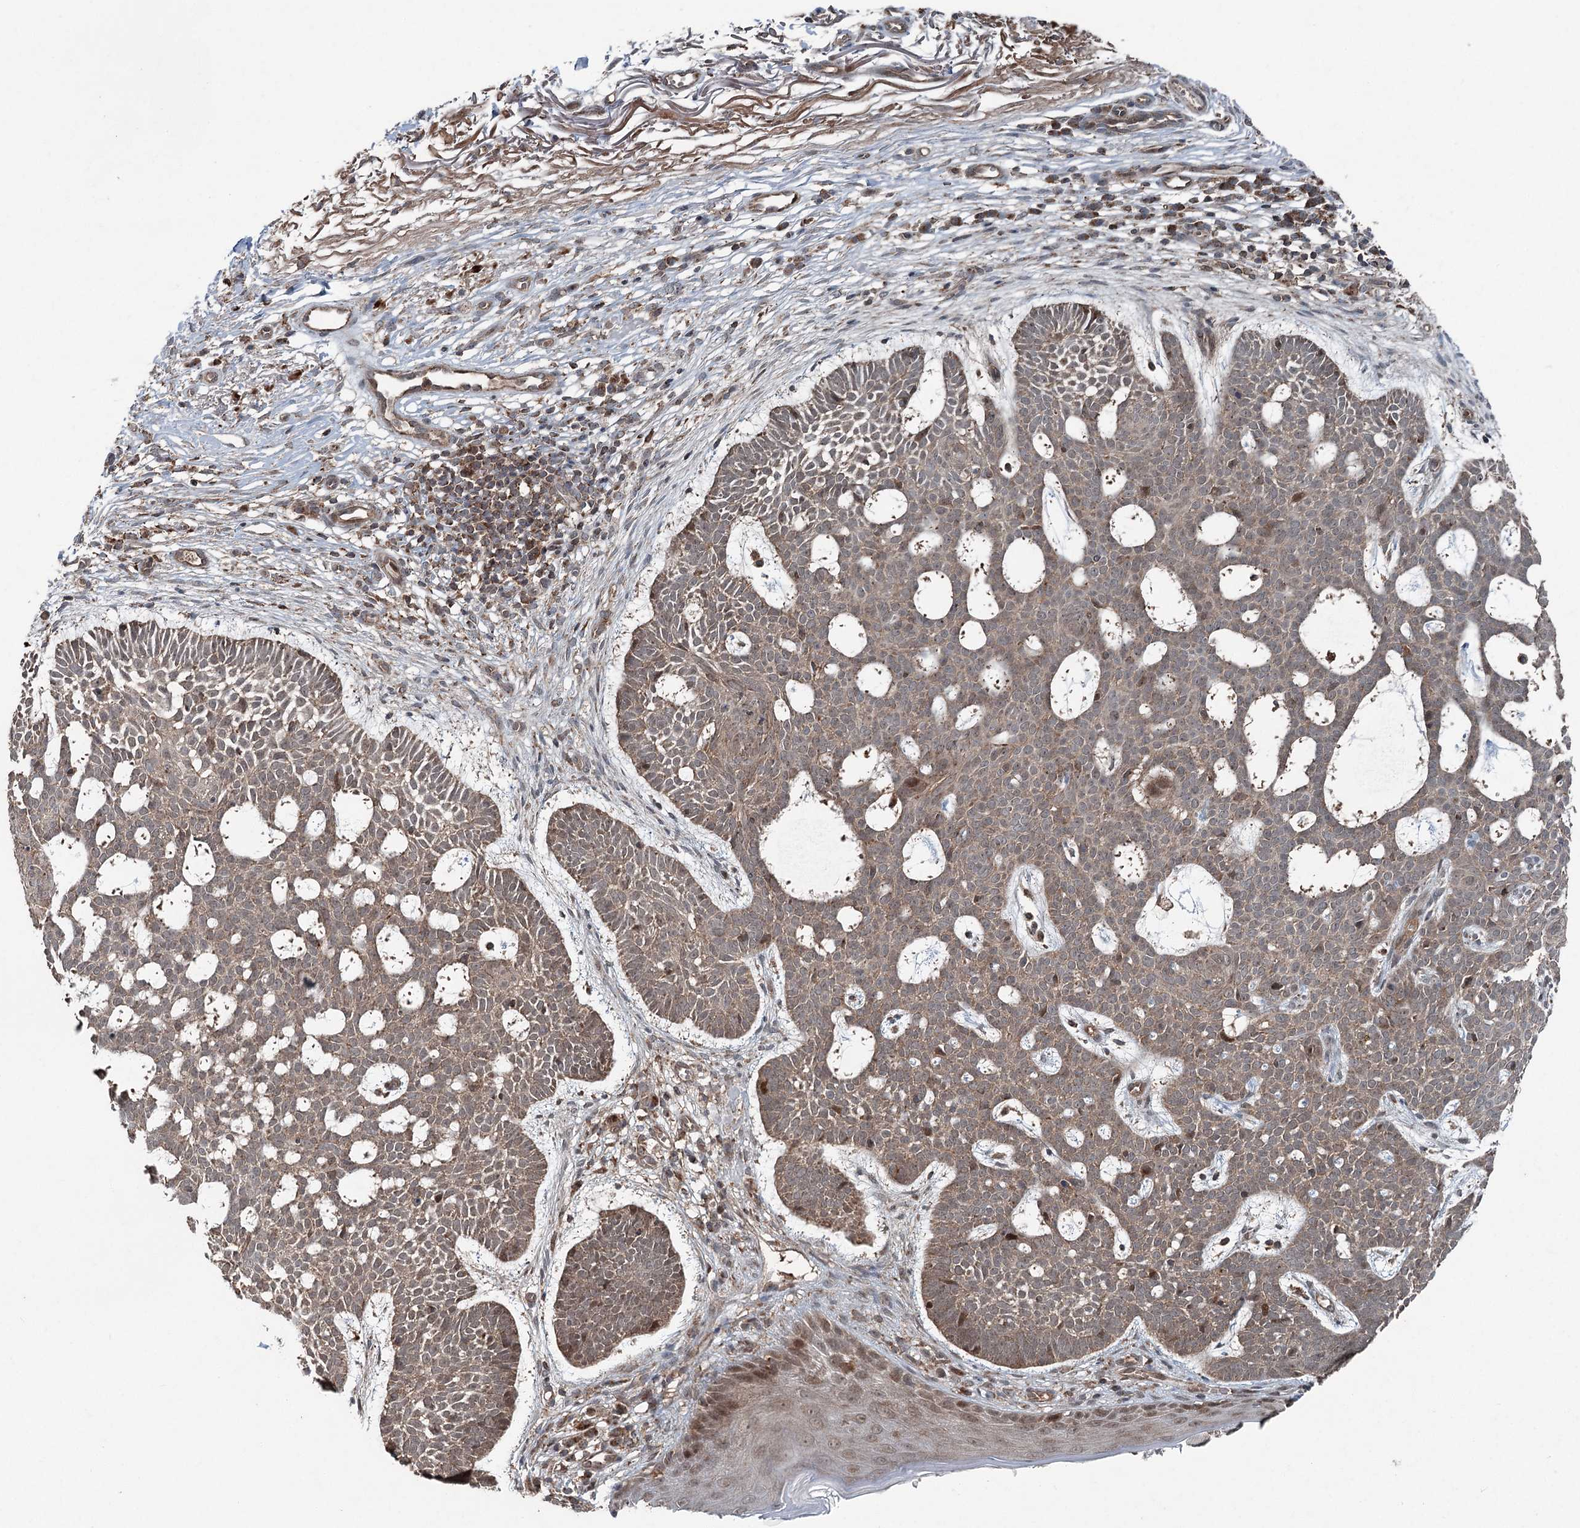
{"staining": {"intensity": "moderate", "quantity": ">75%", "location": "cytoplasmic/membranous"}, "tissue": "skin cancer", "cell_type": "Tumor cells", "image_type": "cancer", "snomed": [{"axis": "morphology", "description": "Basal cell carcinoma"}, {"axis": "topography", "description": "Skin"}], "caption": "Skin cancer (basal cell carcinoma) tissue displays moderate cytoplasmic/membranous positivity in approximately >75% of tumor cells", "gene": "SKIC3", "patient": {"sex": "male", "age": 85}}